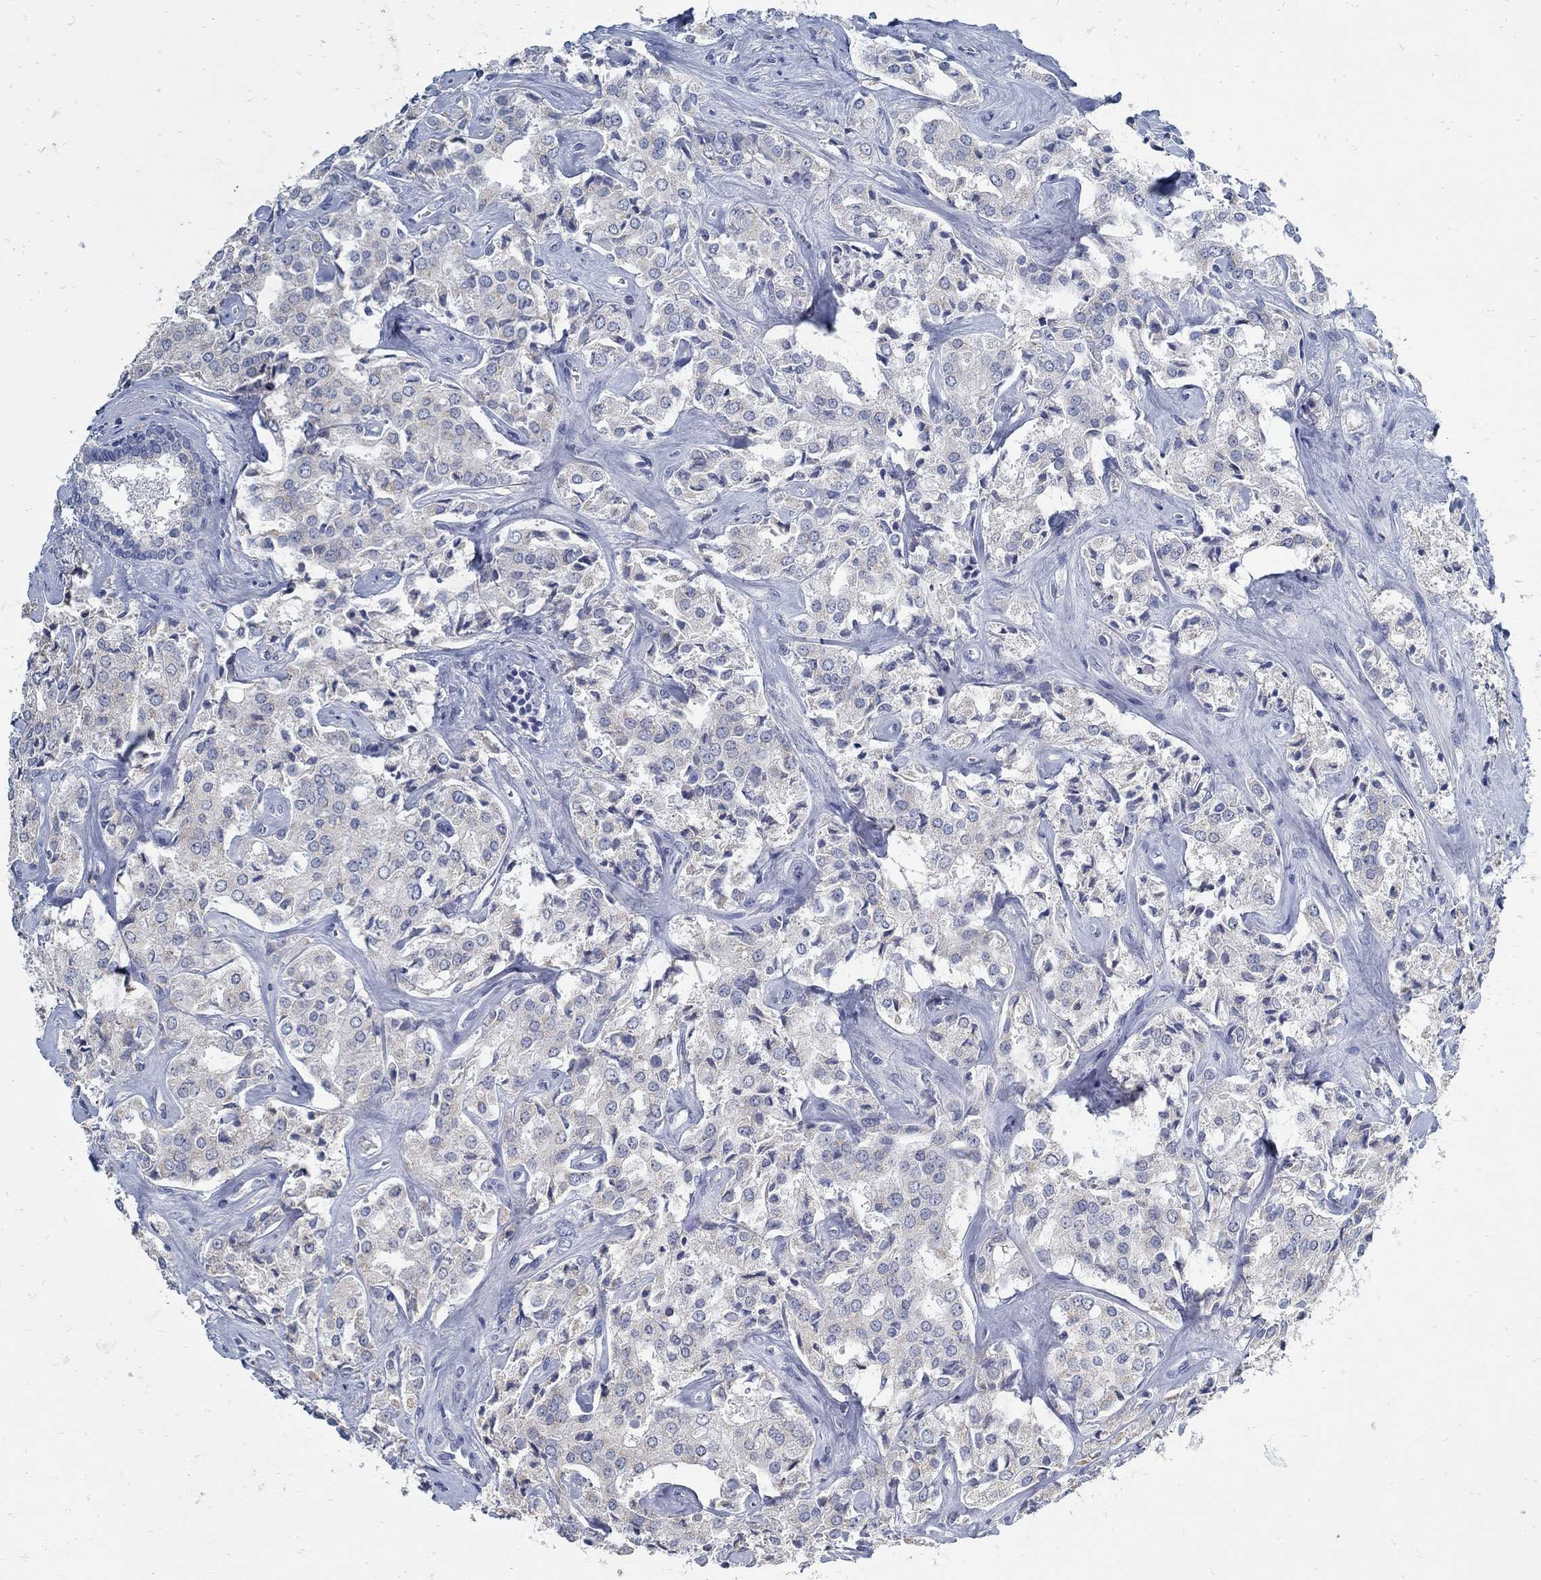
{"staining": {"intensity": "weak", "quantity": "<25%", "location": "cytoplasmic/membranous"}, "tissue": "prostate cancer", "cell_type": "Tumor cells", "image_type": "cancer", "snomed": [{"axis": "morphology", "description": "Adenocarcinoma, NOS"}, {"axis": "topography", "description": "Prostate"}], "caption": "Immunohistochemistry of human prostate adenocarcinoma shows no positivity in tumor cells.", "gene": "ZFAND4", "patient": {"sex": "male", "age": 66}}